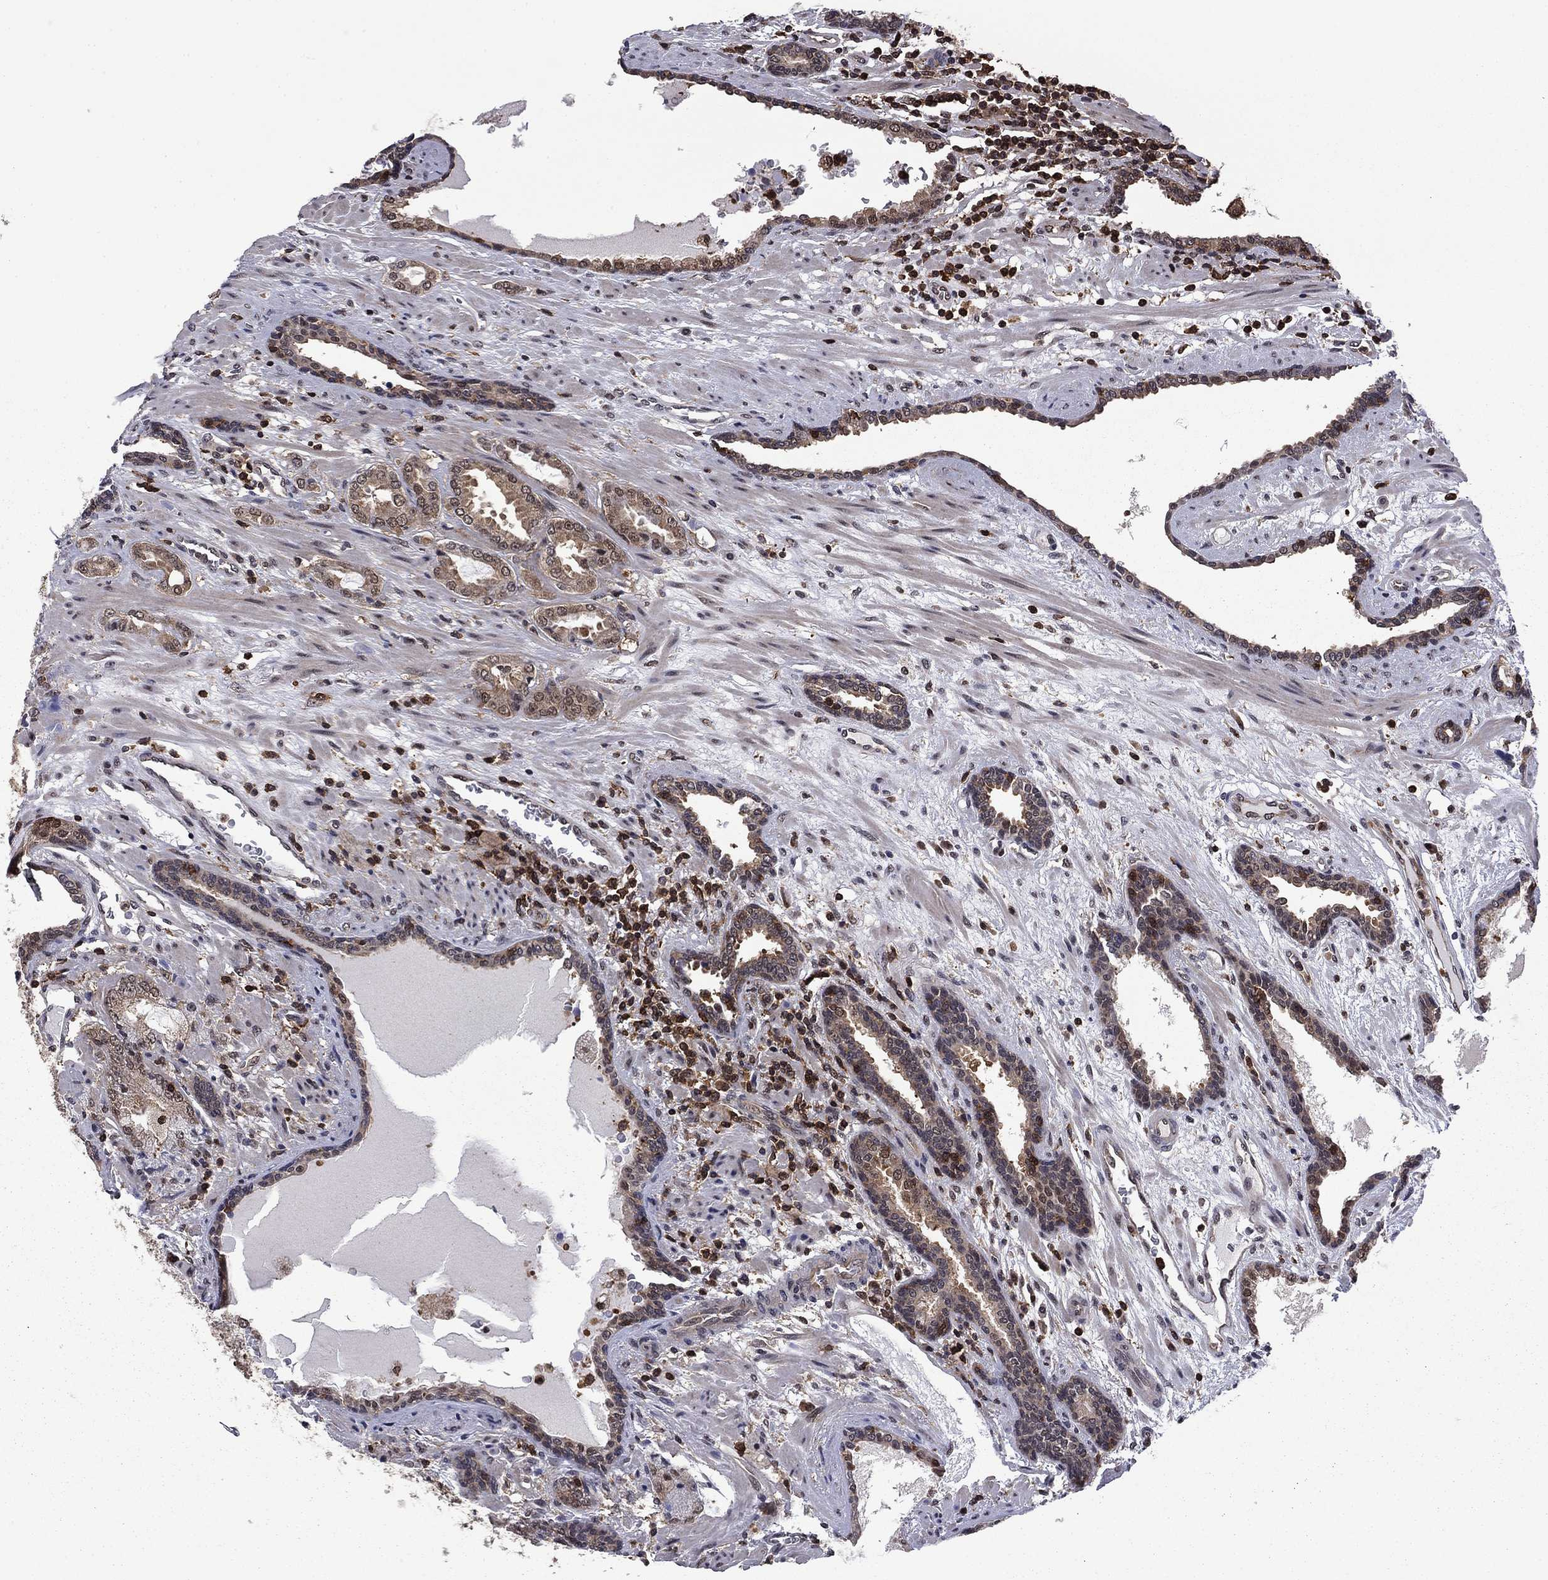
{"staining": {"intensity": "weak", "quantity": "<25%", "location": "cytoplasmic/membranous"}, "tissue": "prostate cancer", "cell_type": "Tumor cells", "image_type": "cancer", "snomed": [{"axis": "morphology", "description": "Adenocarcinoma, Low grade"}, {"axis": "topography", "description": "Prostate"}], "caption": "Tumor cells show no significant staining in prostate cancer (adenocarcinoma (low-grade)). (Brightfield microscopy of DAB immunohistochemistry at high magnification).", "gene": "PSMD2", "patient": {"sex": "male", "age": 68}}